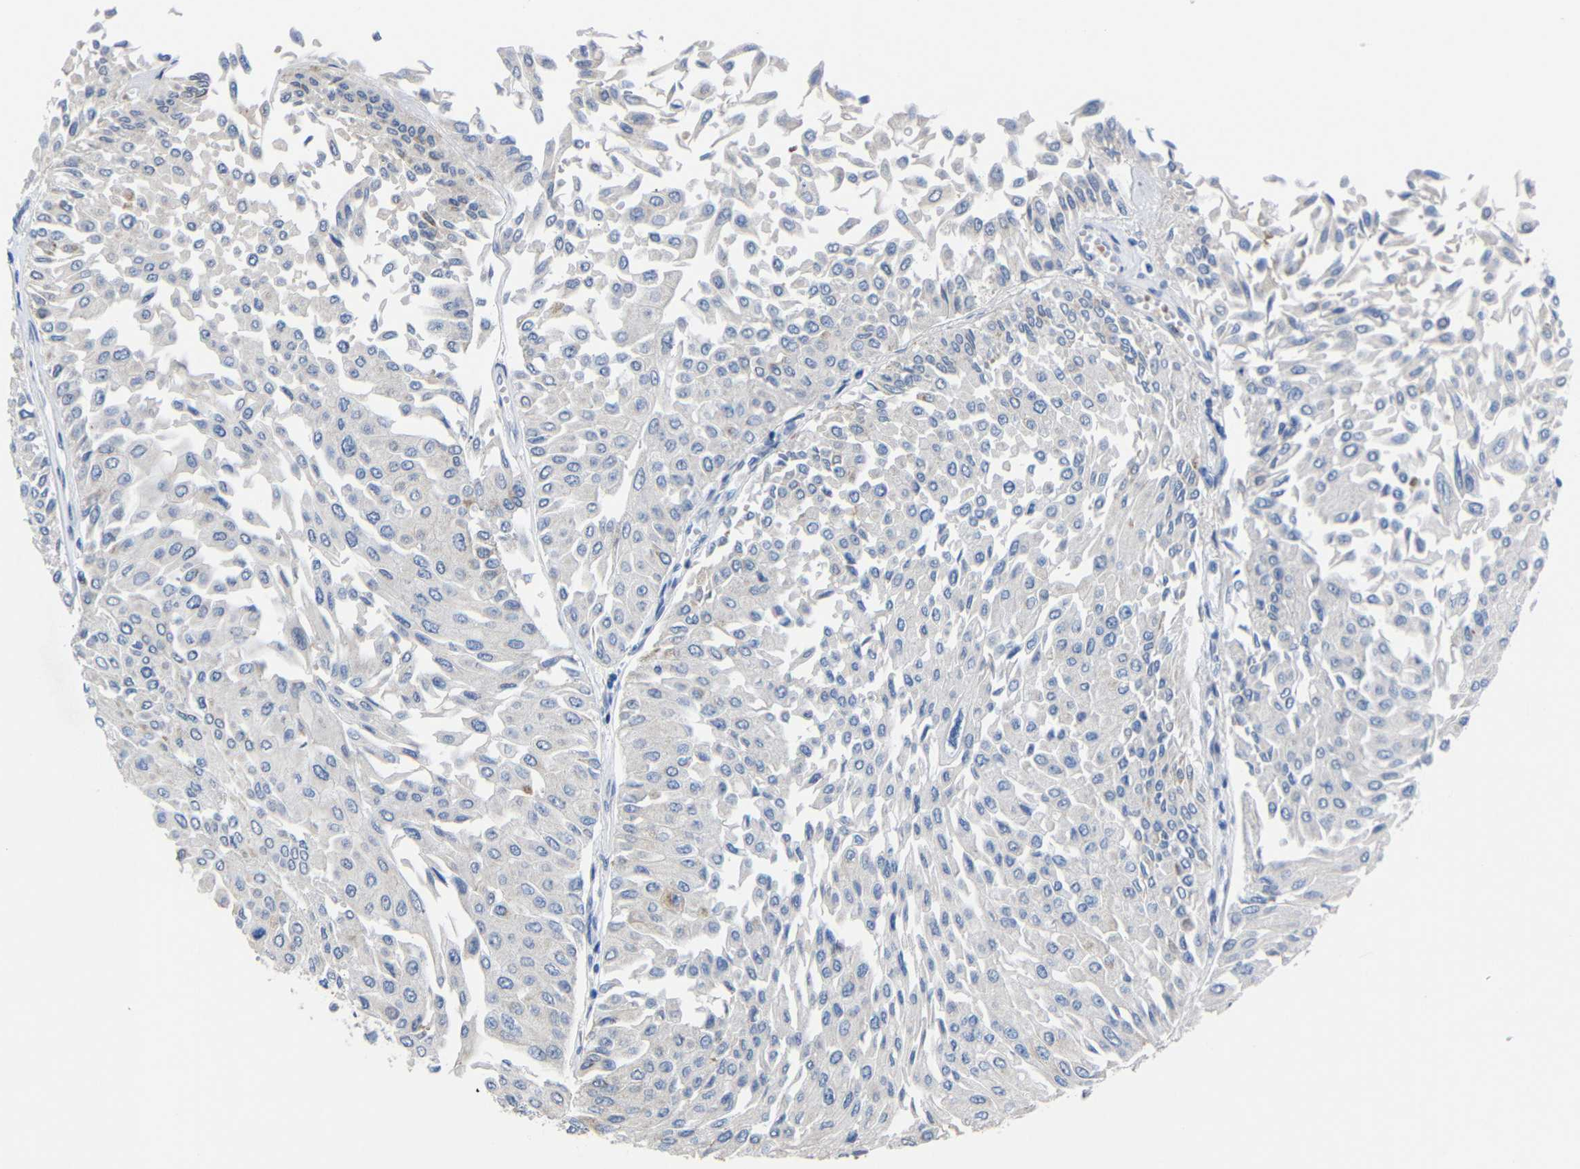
{"staining": {"intensity": "negative", "quantity": "none", "location": "none"}, "tissue": "urothelial cancer", "cell_type": "Tumor cells", "image_type": "cancer", "snomed": [{"axis": "morphology", "description": "Urothelial carcinoma, Low grade"}, {"axis": "topography", "description": "Urinary bladder"}], "caption": "This is an IHC micrograph of urothelial carcinoma (low-grade). There is no staining in tumor cells.", "gene": "CMTM1", "patient": {"sex": "male", "age": 67}}